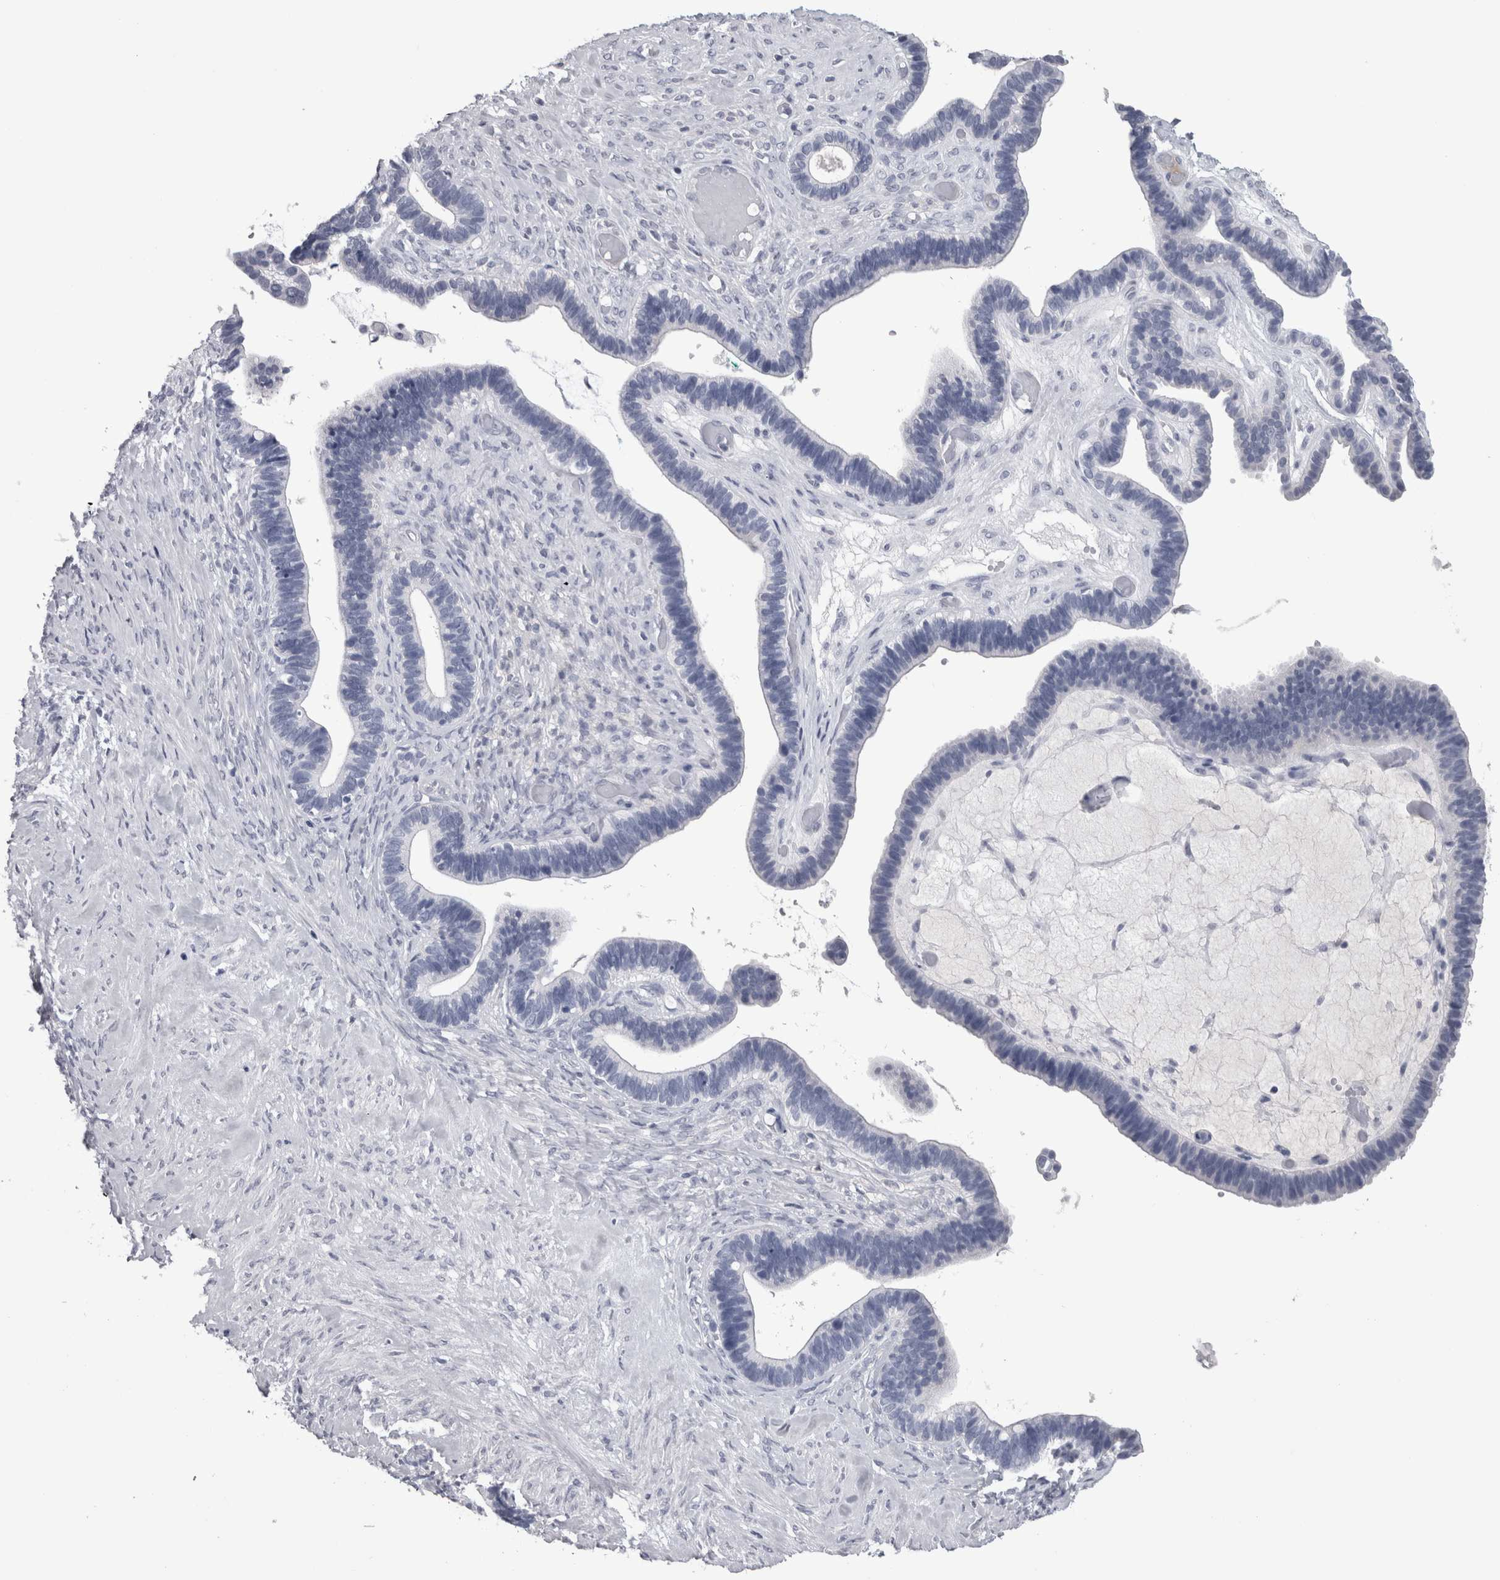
{"staining": {"intensity": "negative", "quantity": "none", "location": "none"}, "tissue": "ovarian cancer", "cell_type": "Tumor cells", "image_type": "cancer", "snomed": [{"axis": "morphology", "description": "Cystadenocarcinoma, serous, NOS"}, {"axis": "topography", "description": "Ovary"}], "caption": "Serous cystadenocarcinoma (ovarian) stained for a protein using immunohistochemistry (IHC) shows no expression tumor cells.", "gene": "AFMID", "patient": {"sex": "female", "age": 56}}